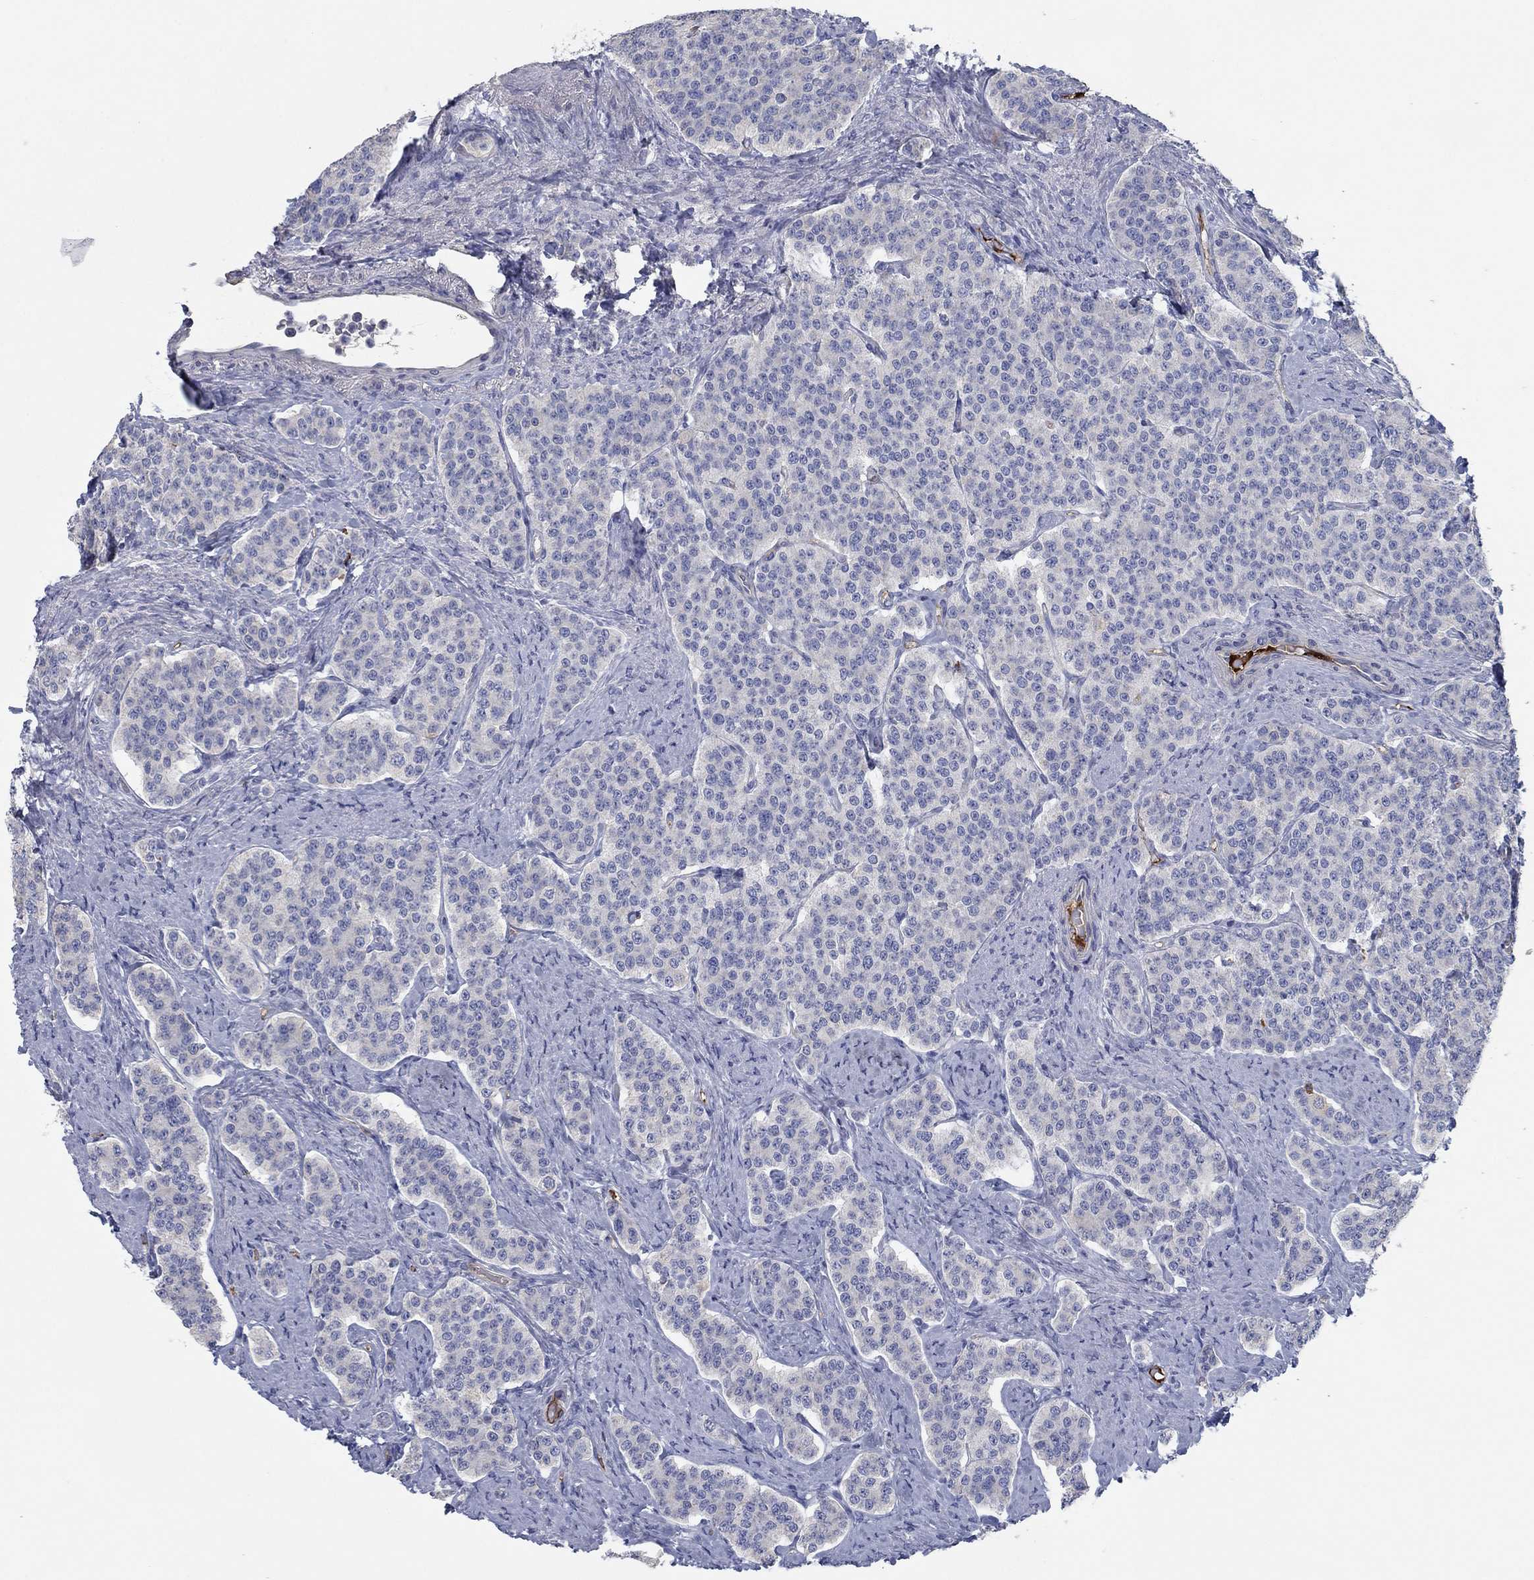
{"staining": {"intensity": "negative", "quantity": "none", "location": "none"}, "tissue": "carcinoid", "cell_type": "Tumor cells", "image_type": "cancer", "snomed": [{"axis": "morphology", "description": "Carcinoid, malignant, NOS"}, {"axis": "topography", "description": "Small intestine"}], "caption": "An immunohistochemistry (IHC) micrograph of malignant carcinoid is shown. There is no staining in tumor cells of malignant carcinoid. (Stains: DAB immunohistochemistry (IHC) with hematoxylin counter stain, Microscopy: brightfield microscopy at high magnification).", "gene": "APOC3", "patient": {"sex": "female", "age": 58}}